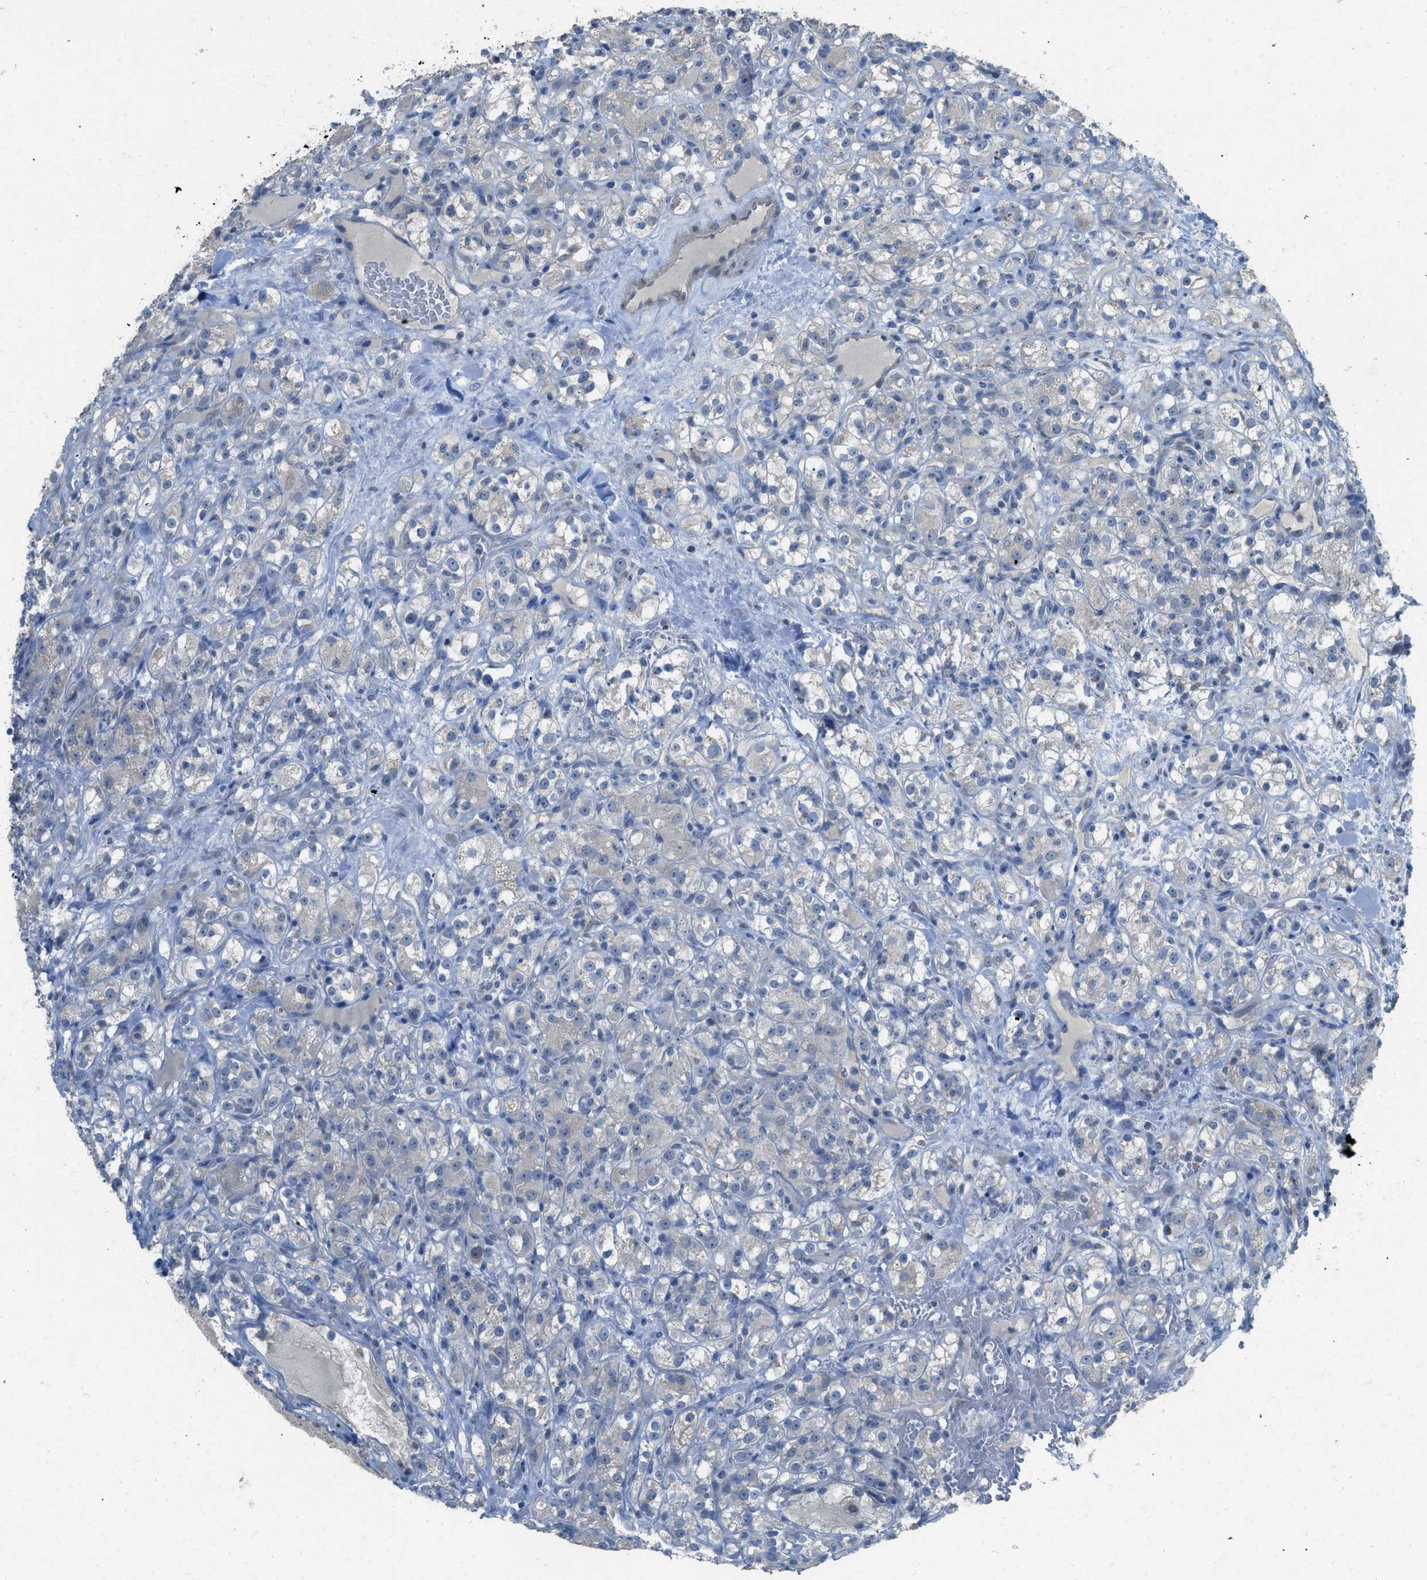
{"staining": {"intensity": "negative", "quantity": "none", "location": "none"}, "tissue": "renal cancer", "cell_type": "Tumor cells", "image_type": "cancer", "snomed": [{"axis": "morphology", "description": "Normal tissue, NOS"}, {"axis": "morphology", "description": "Adenocarcinoma, NOS"}, {"axis": "topography", "description": "Kidney"}], "caption": "Renal cancer (adenocarcinoma) was stained to show a protein in brown. There is no significant staining in tumor cells.", "gene": "TIMD4", "patient": {"sex": "male", "age": 61}}